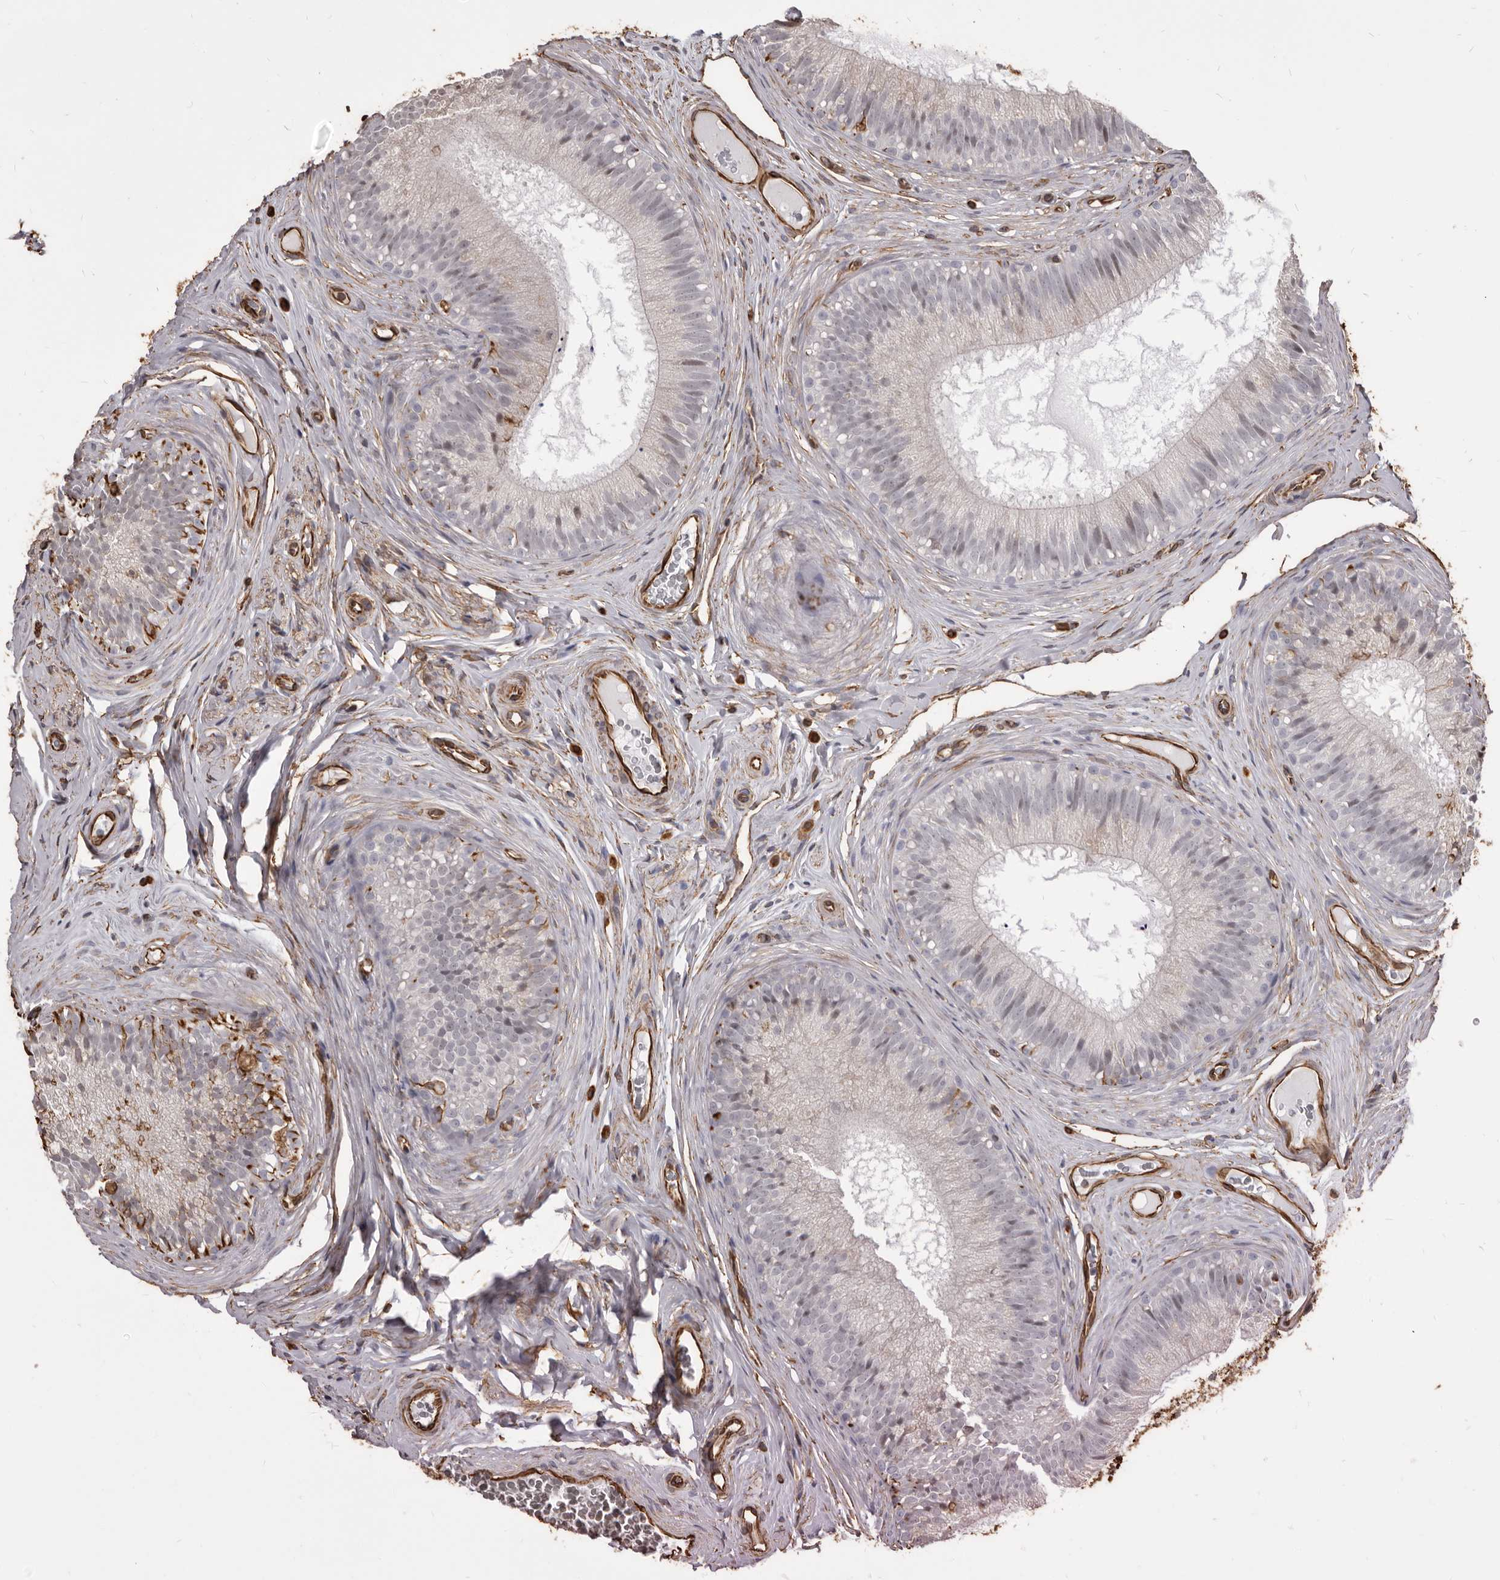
{"staining": {"intensity": "strong", "quantity": "<25%", "location": "cytoplasmic/membranous"}, "tissue": "epididymis", "cell_type": "Glandular cells", "image_type": "normal", "snomed": [{"axis": "morphology", "description": "Normal tissue, NOS"}, {"axis": "topography", "description": "Epididymis"}], "caption": "High-magnification brightfield microscopy of unremarkable epididymis stained with DAB (brown) and counterstained with hematoxylin (blue). glandular cells exhibit strong cytoplasmic/membranous staining is identified in approximately<25% of cells. (Stains: DAB in brown, nuclei in blue, Microscopy: brightfield microscopy at high magnification).", "gene": "MTURN", "patient": {"sex": "male", "age": 29}}